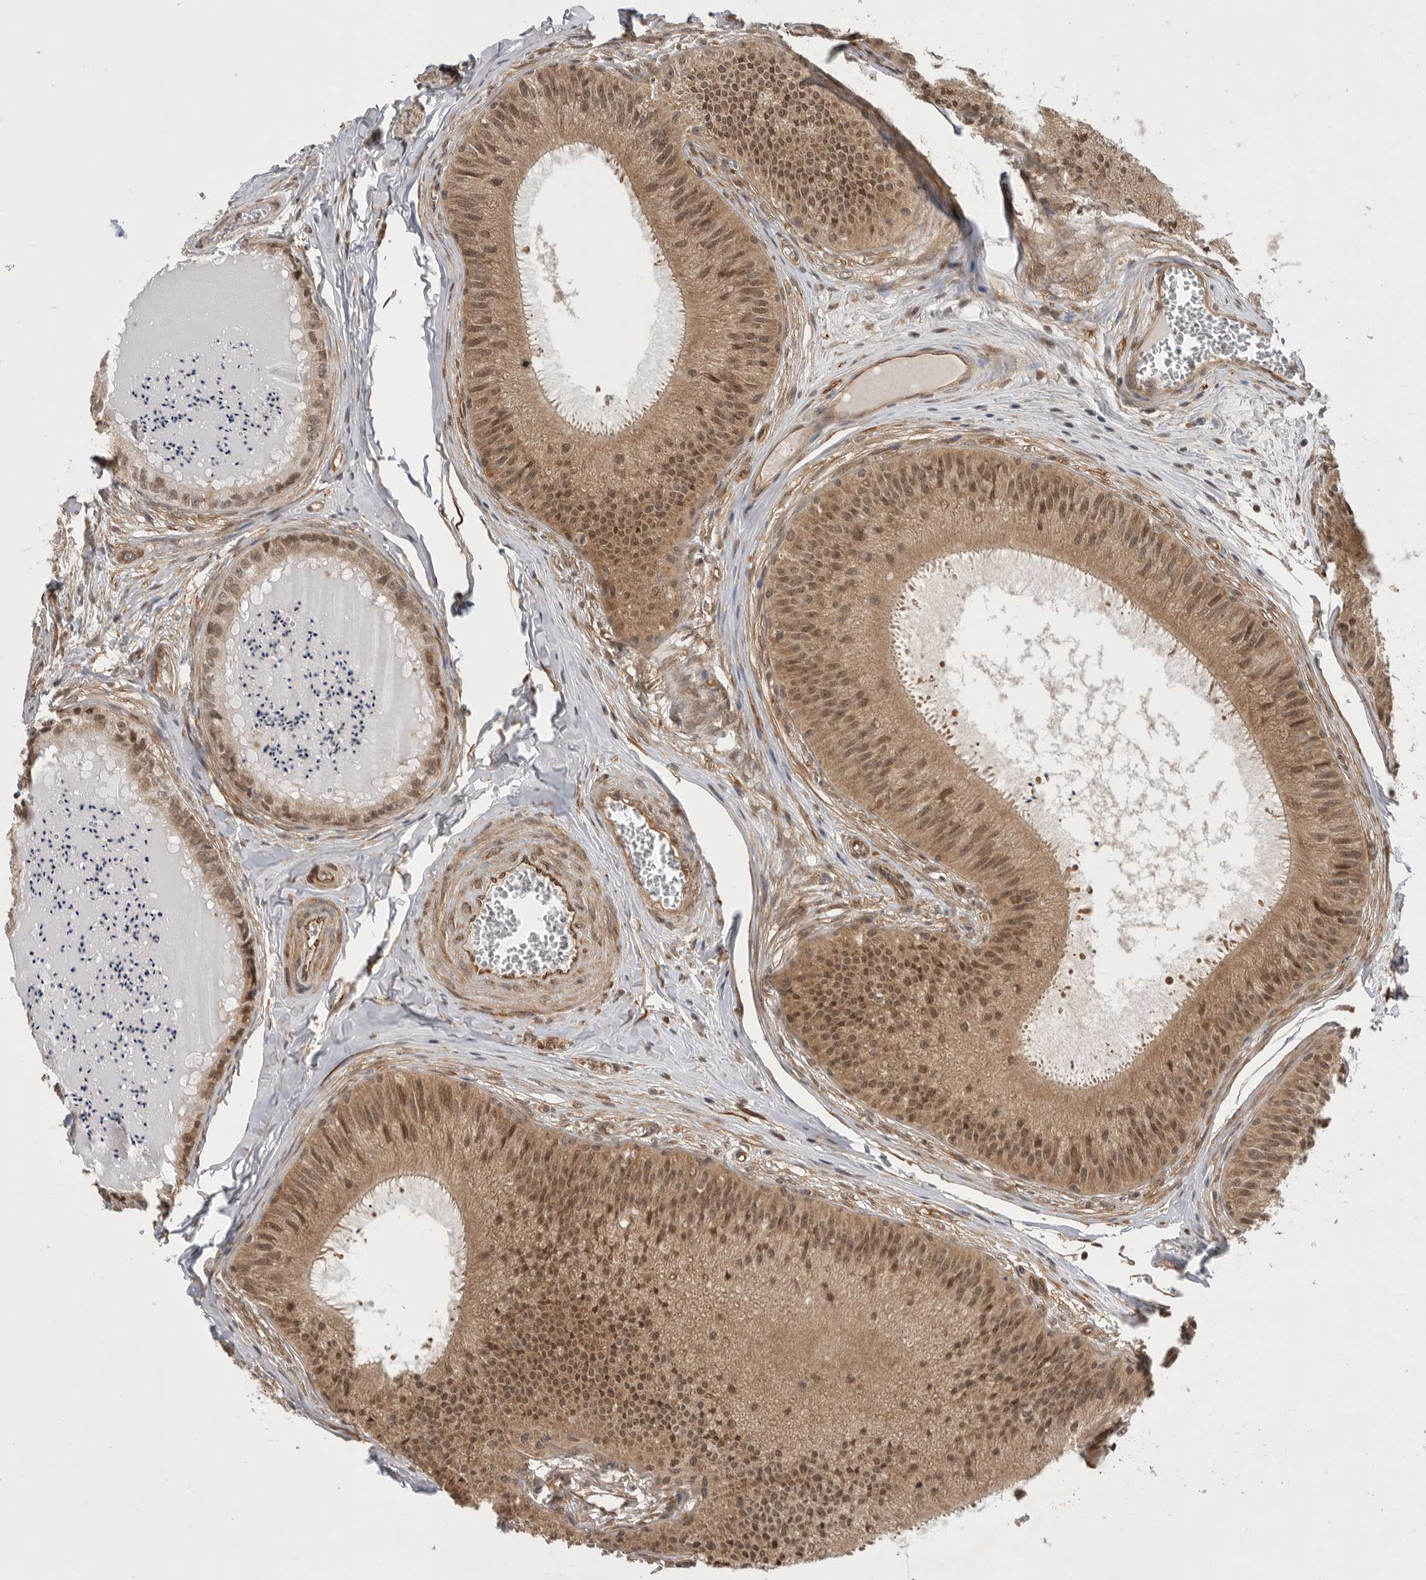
{"staining": {"intensity": "moderate", "quantity": ">75%", "location": "cytoplasmic/membranous,nuclear"}, "tissue": "epididymis", "cell_type": "Glandular cells", "image_type": "normal", "snomed": [{"axis": "morphology", "description": "Normal tissue, NOS"}, {"axis": "topography", "description": "Epididymis"}], "caption": "Normal epididymis reveals moderate cytoplasmic/membranous,nuclear positivity in about >75% of glandular cells, visualized by immunohistochemistry. (DAB (3,3'-diaminobenzidine) IHC with brightfield microscopy, high magnification).", "gene": "VPS50", "patient": {"sex": "male", "age": 31}}